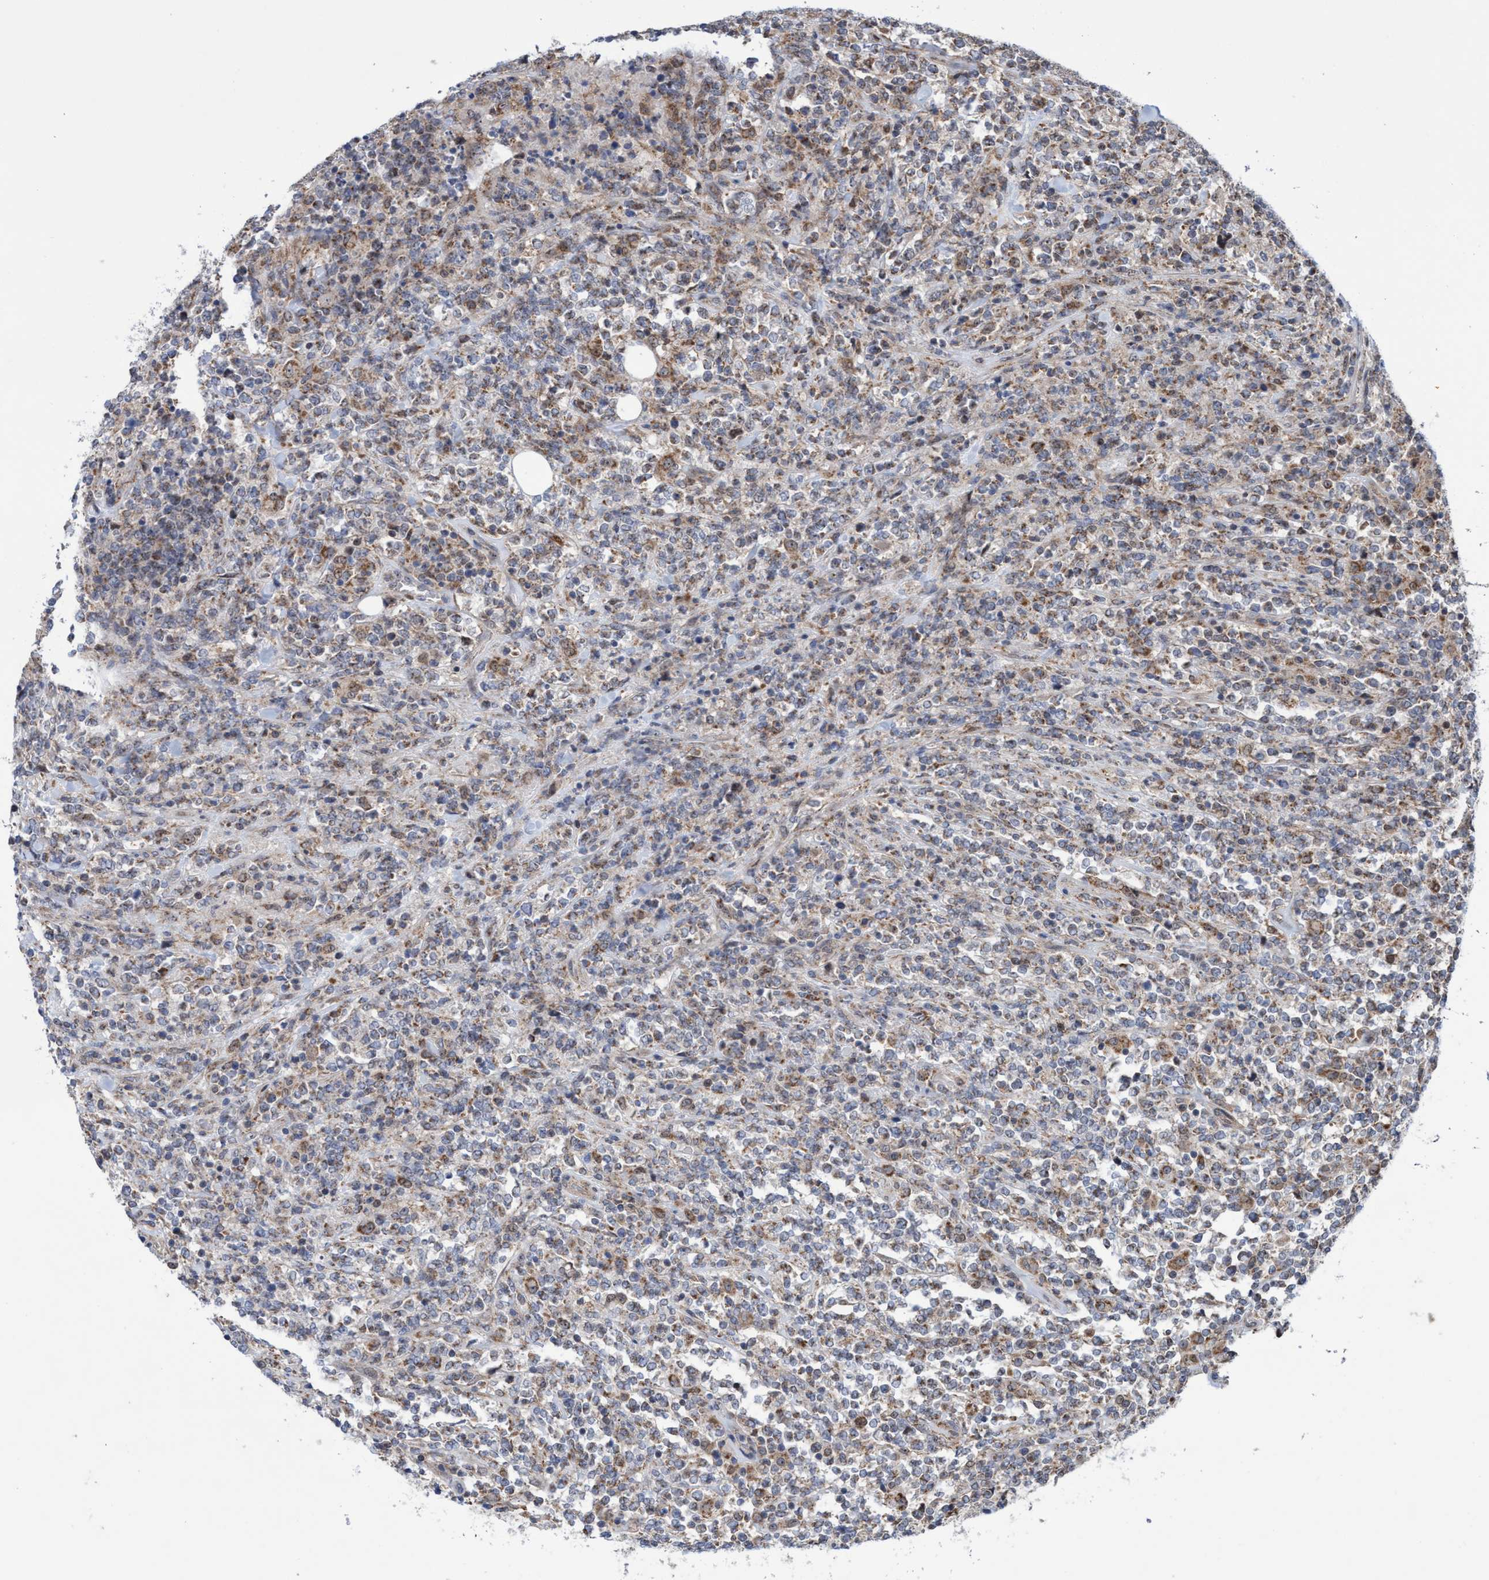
{"staining": {"intensity": "moderate", "quantity": ">75%", "location": "cytoplasmic/membranous,nuclear"}, "tissue": "lymphoma", "cell_type": "Tumor cells", "image_type": "cancer", "snomed": [{"axis": "morphology", "description": "Malignant lymphoma, non-Hodgkin's type, High grade"}, {"axis": "topography", "description": "Soft tissue"}], "caption": "Protein staining reveals moderate cytoplasmic/membranous and nuclear staining in about >75% of tumor cells in malignant lymphoma, non-Hodgkin's type (high-grade). Nuclei are stained in blue.", "gene": "P2RY14", "patient": {"sex": "male", "age": 18}}